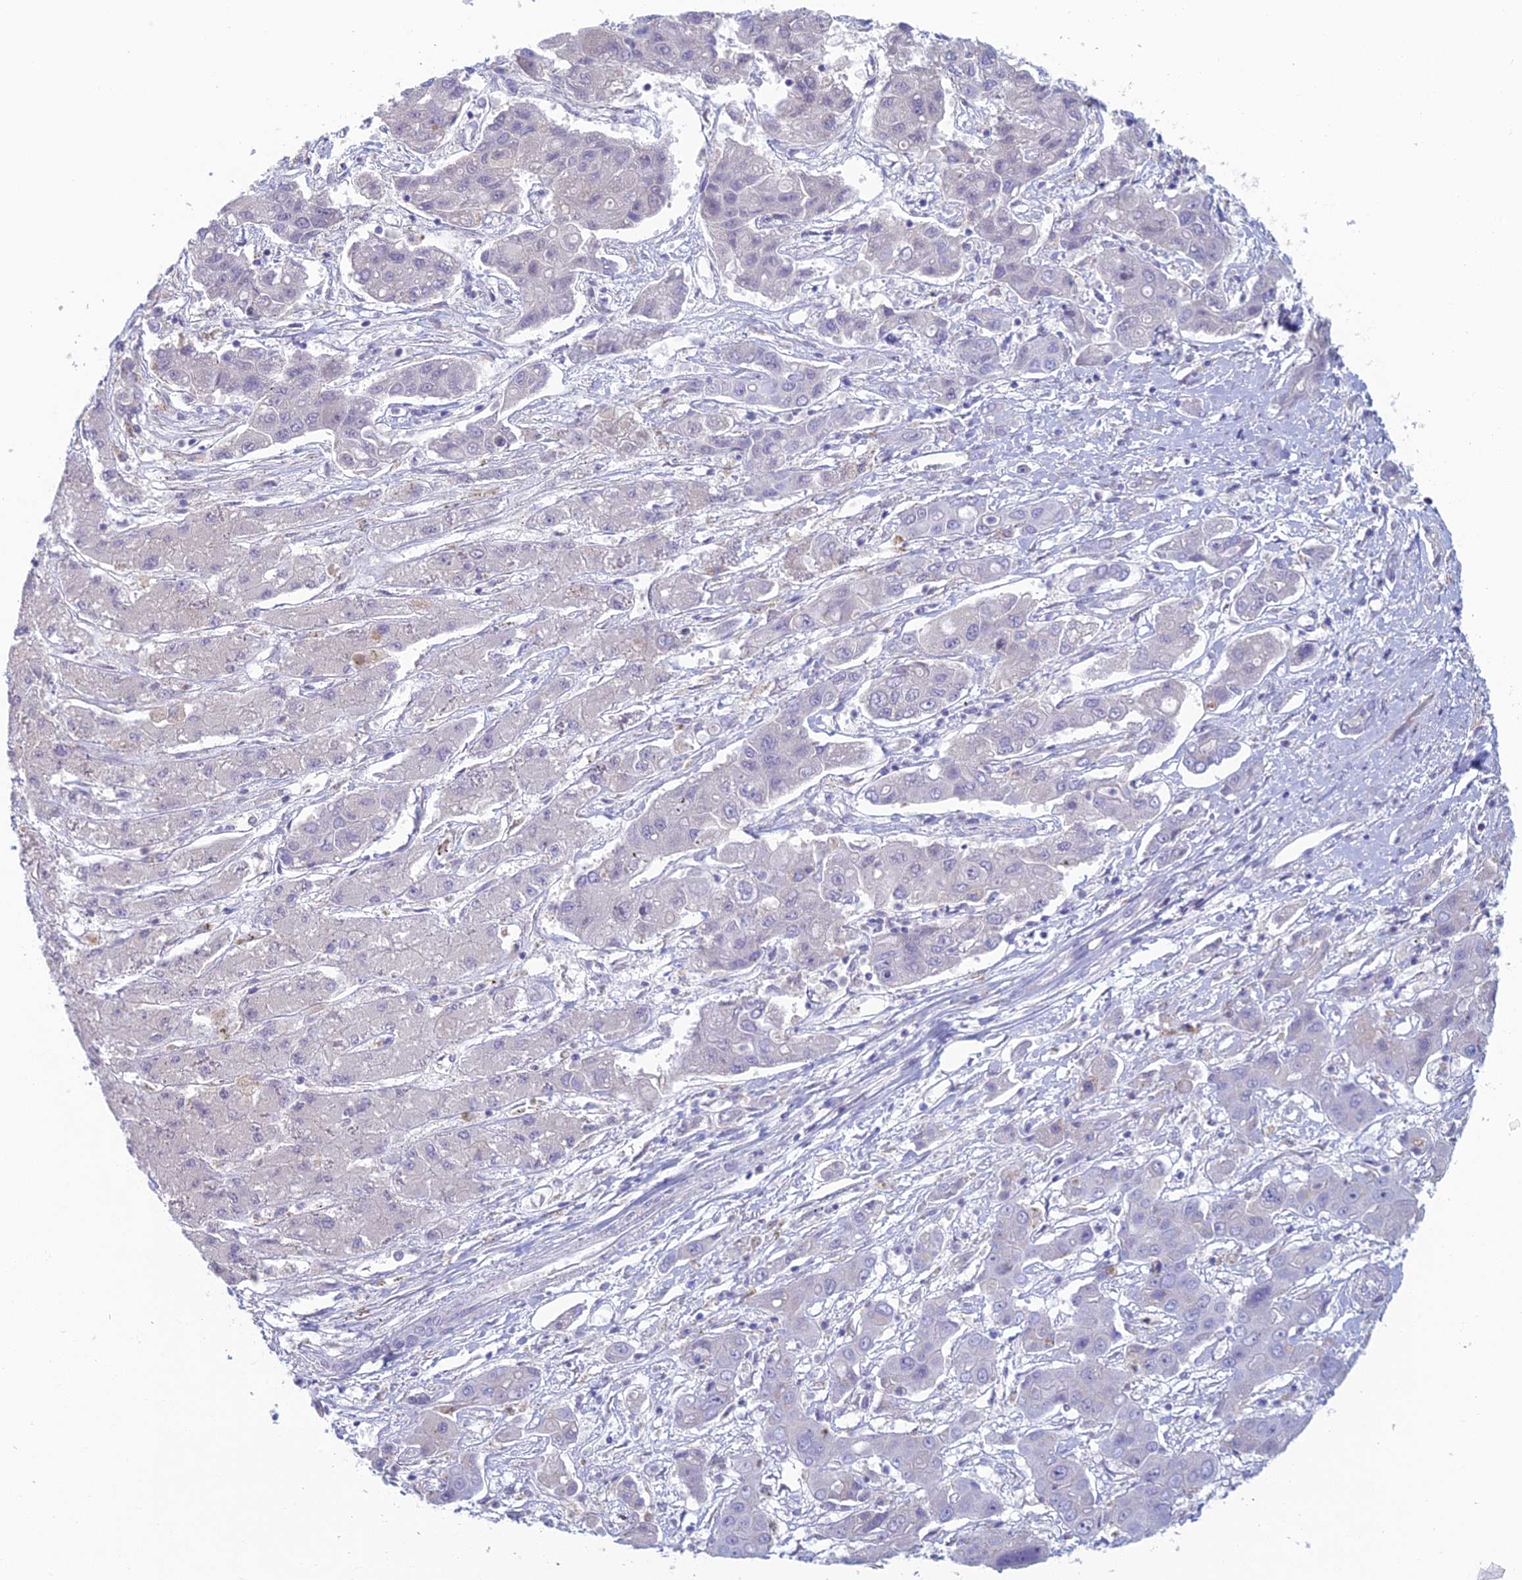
{"staining": {"intensity": "negative", "quantity": "none", "location": "none"}, "tissue": "liver cancer", "cell_type": "Tumor cells", "image_type": "cancer", "snomed": [{"axis": "morphology", "description": "Cholangiocarcinoma"}, {"axis": "topography", "description": "Liver"}], "caption": "This is an immunohistochemistry micrograph of human liver cancer. There is no staining in tumor cells.", "gene": "FERD3L", "patient": {"sex": "male", "age": 67}}